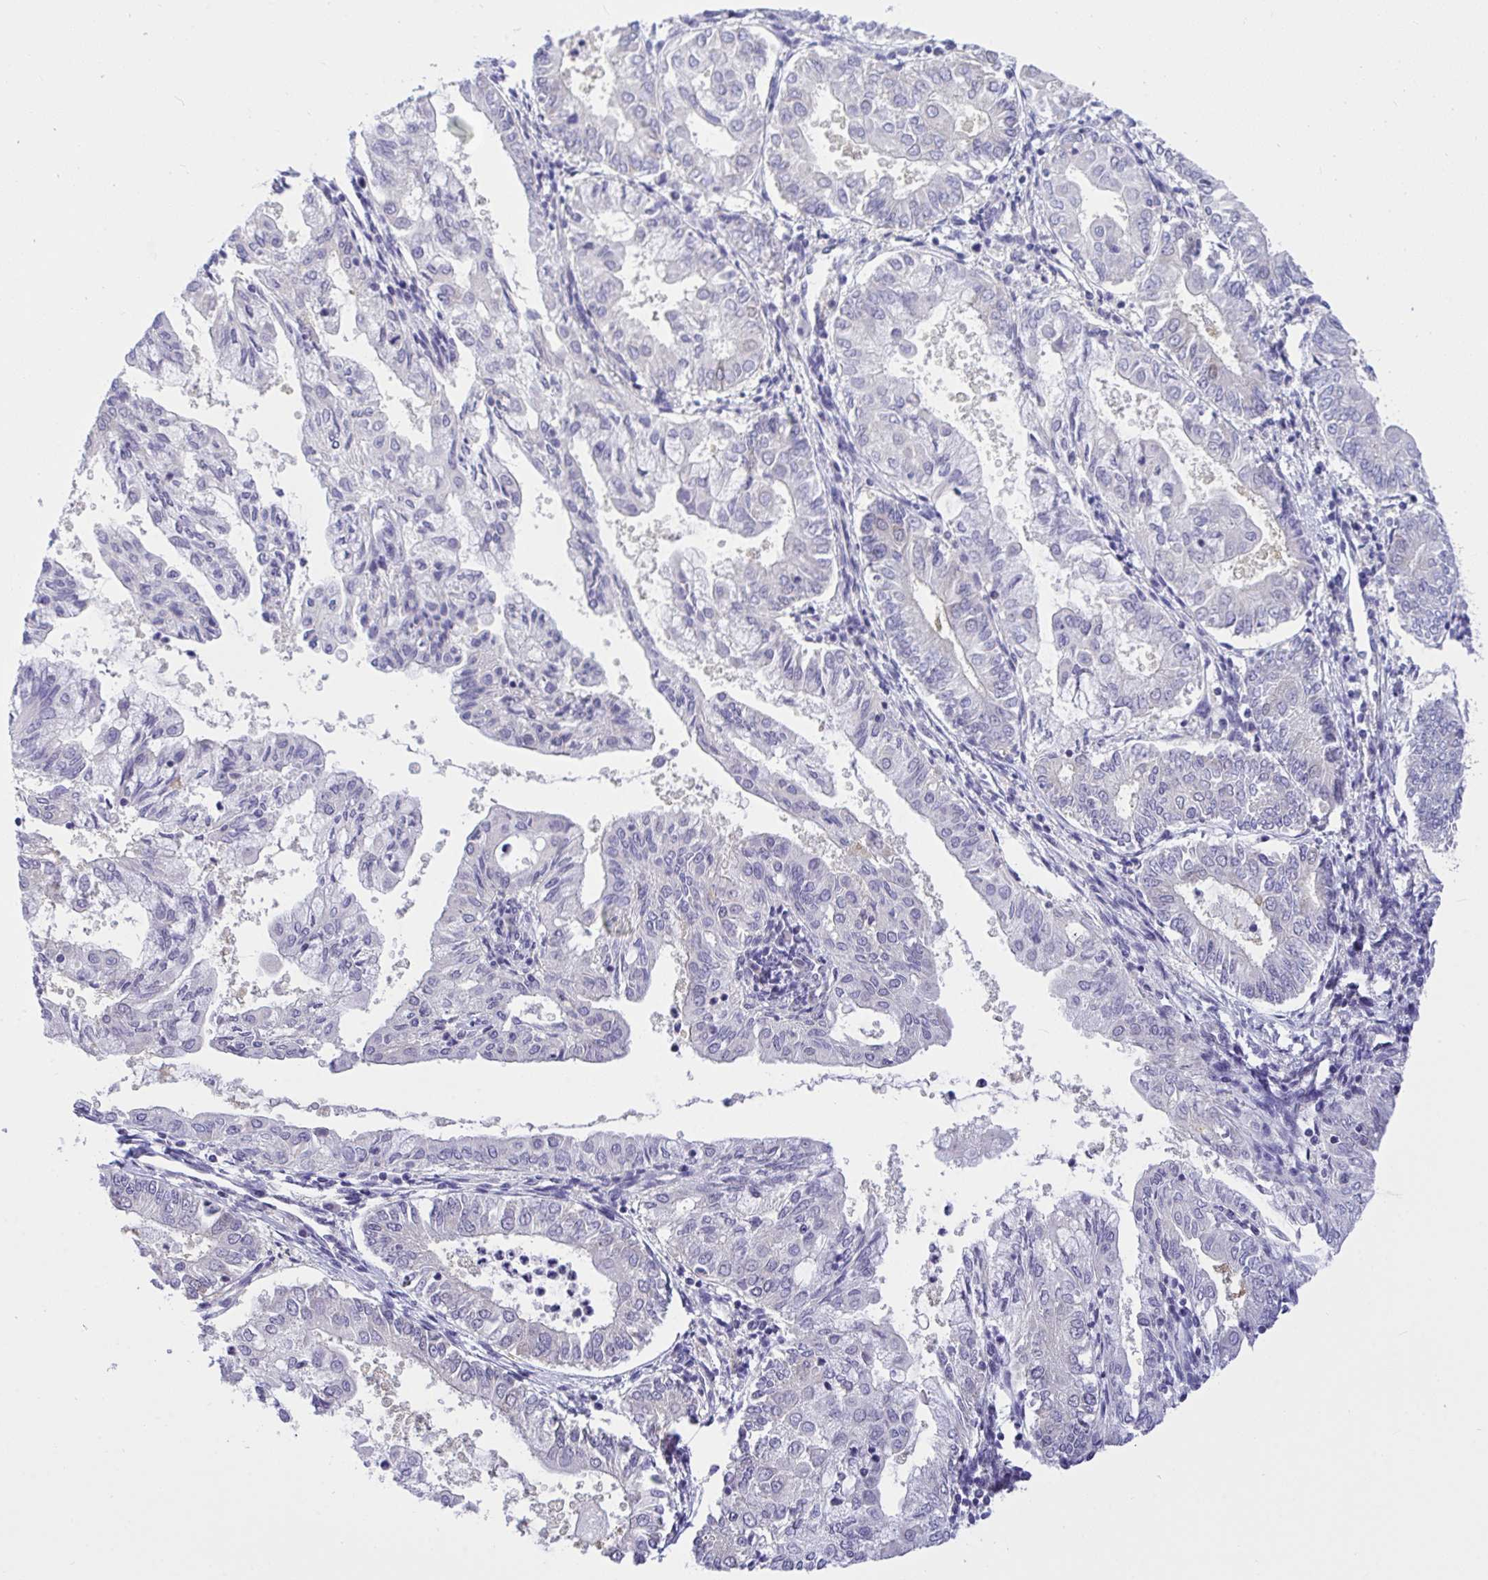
{"staining": {"intensity": "negative", "quantity": "none", "location": "none"}, "tissue": "endometrial cancer", "cell_type": "Tumor cells", "image_type": "cancer", "snomed": [{"axis": "morphology", "description": "Adenocarcinoma, NOS"}, {"axis": "topography", "description": "Endometrium"}], "caption": "DAB immunohistochemical staining of human endometrial cancer demonstrates no significant expression in tumor cells.", "gene": "THOP1", "patient": {"sex": "female", "age": 68}}